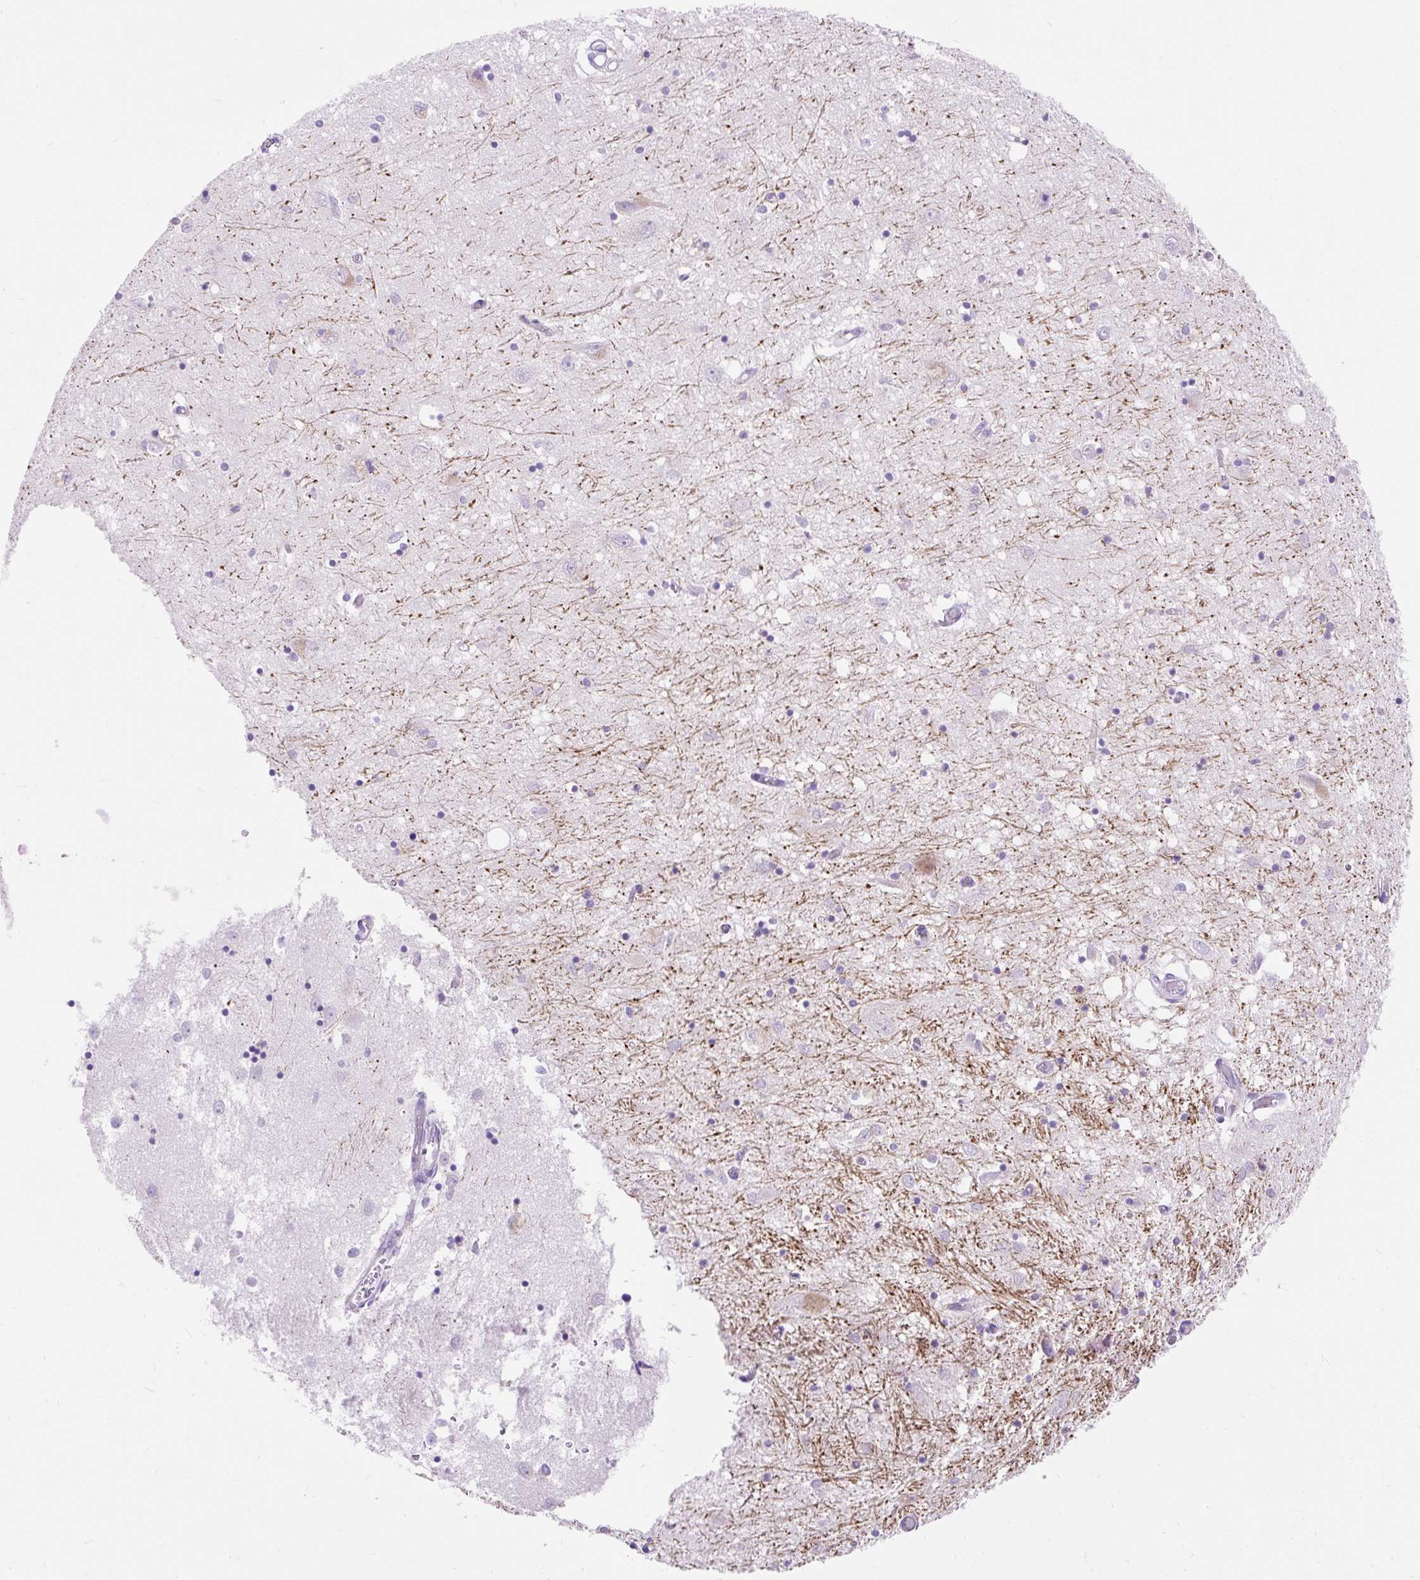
{"staining": {"intensity": "negative", "quantity": "none", "location": "none"}, "tissue": "caudate", "cell_type": "Glial cells", "image_type": "normal", "snomed": [{"axis": "morphology", "description": "Normal tissue, NOS"}, {"axis": "topography", "description": "Lateral ventricle wall"}], "caption": "This histopathology image is of normal caudate stained with immunohistochemistry to label a protein in brown with the nuclei are counter-stained blue. There is no staining in glial cells.", "gene": "HEXB", "patient": {"sex": "male", "age": 70}}